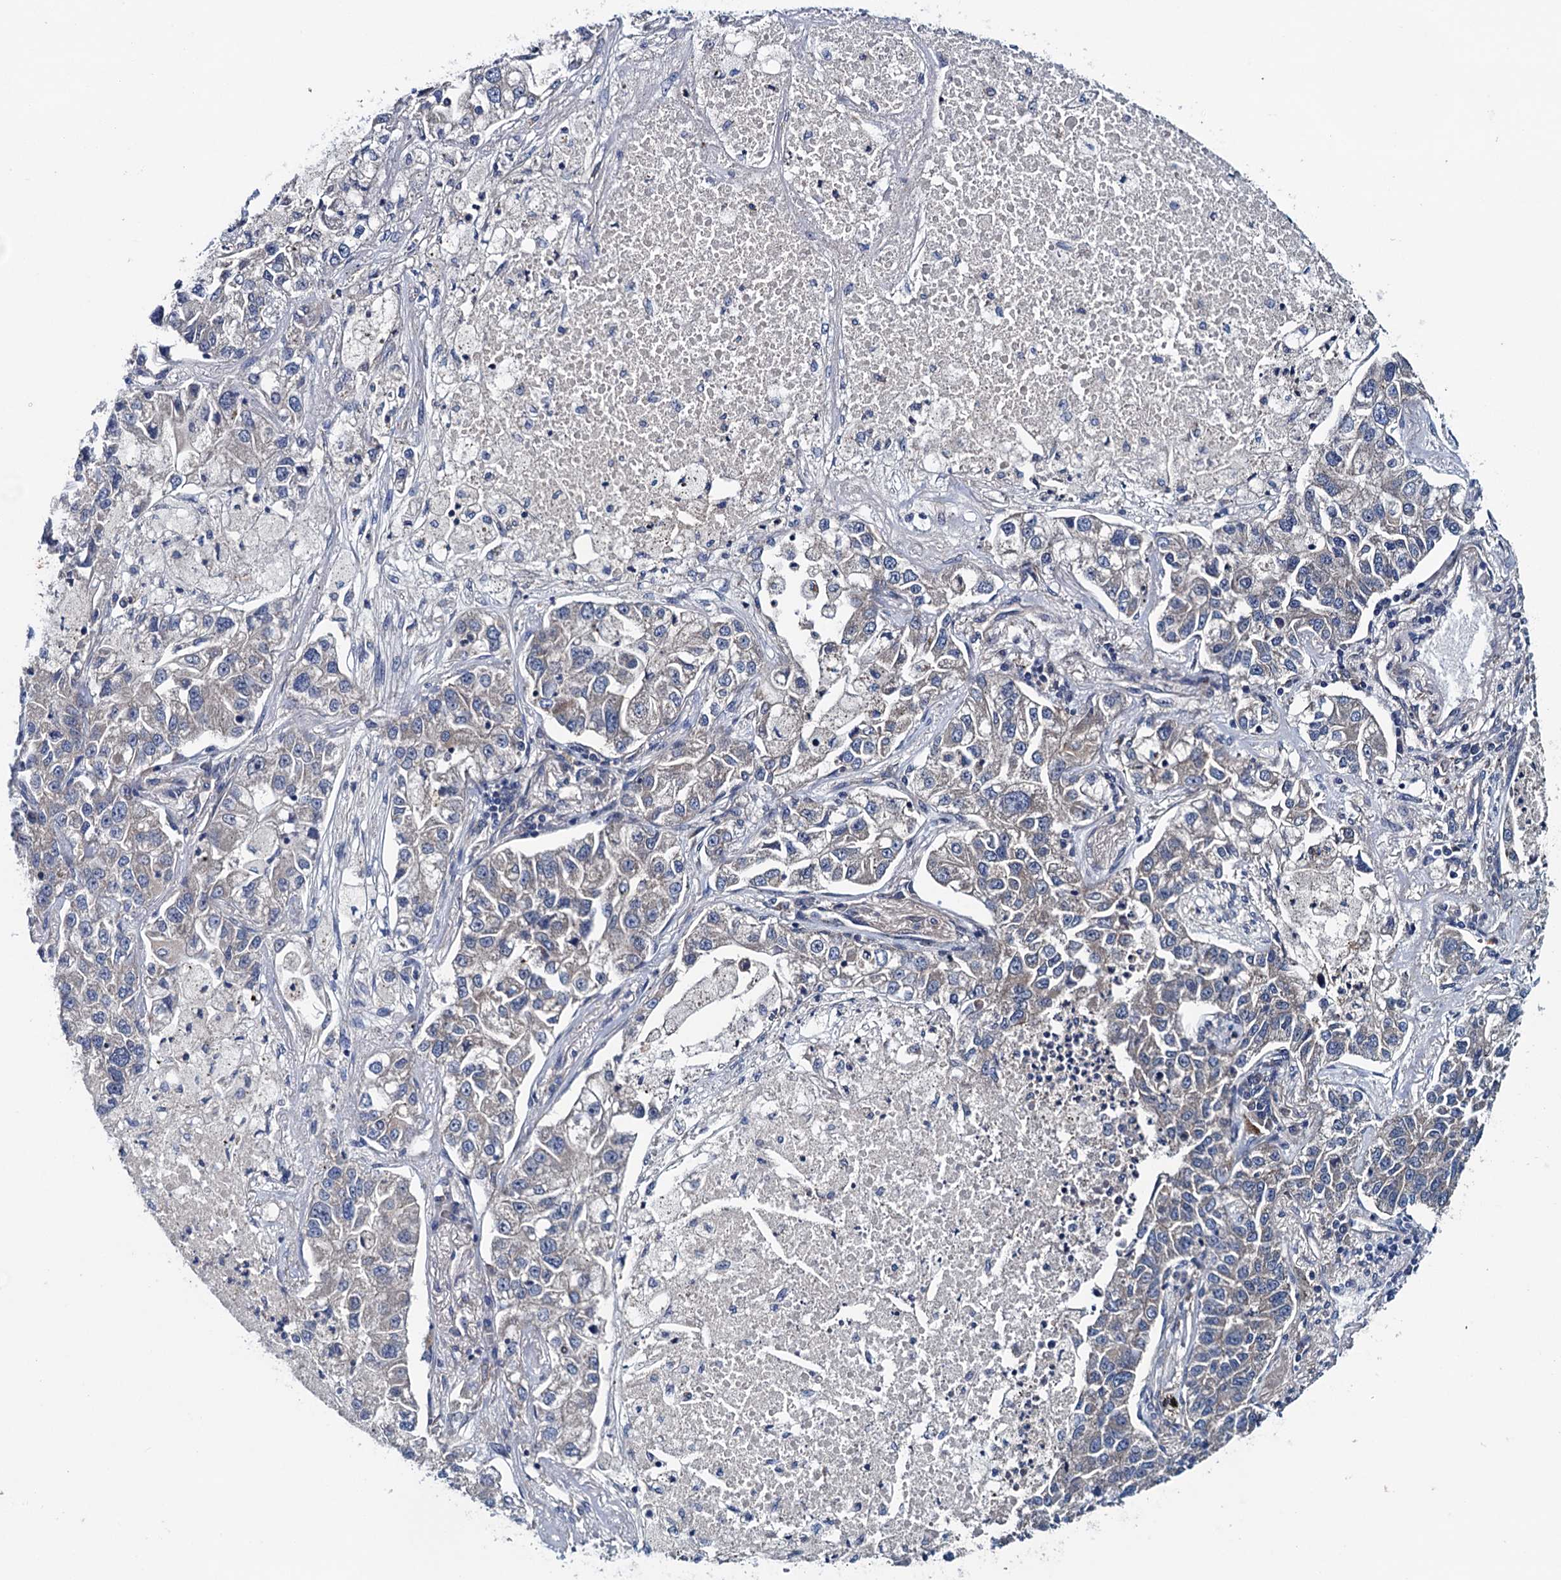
{"staining": {"intensity": "negative", "quantity": "none", "location": "none"}, "tissue": "lung cancer", "cell_type": "Tumor cells", "image_type": "cancer", "snomed": [{"axis": "morphology", "description": "Adenocarcinoma, NOS"}, {"axis": "topography", "description": "Lung"}], "caption": "IHC micrograph of lung adenocarcinoma stained for a protein (brown), which exhibits no expression in tumor cells.", "gene": "BLTP3B", "patient": {"sex": "male", "age": 49}}